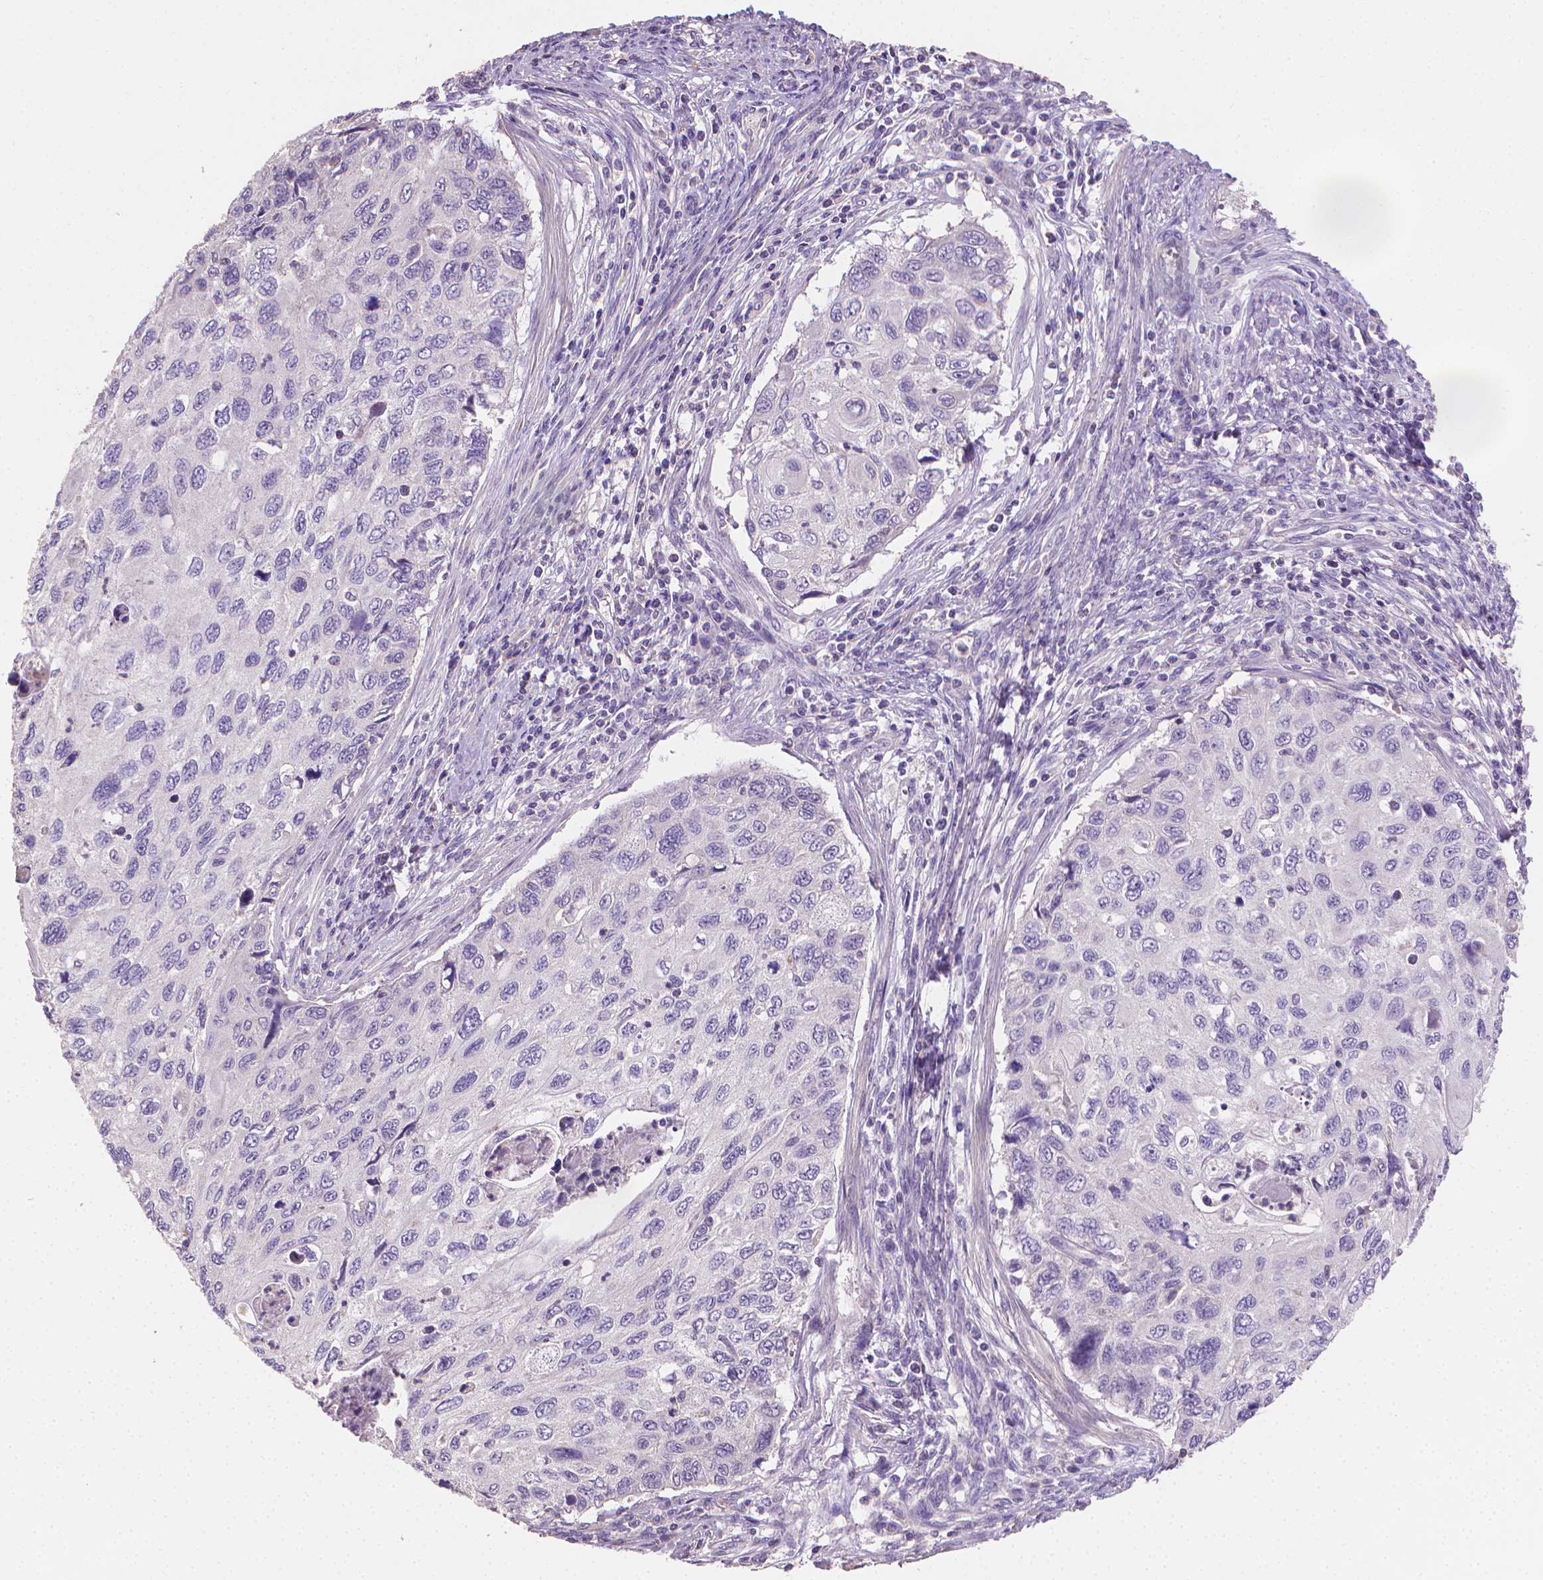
{"staining": {"intensity": "negative", "quantity": "none", "location": "none"}, "tissue": "cervical cancer", "cell_type": "Tumor cells", "image_type": "cancer", "snomed": [{"axis": "morphology", "description": "Squamous cell carcinoma, NOS"}, {"axis": "topography", "description": "Cervix"}], "caption": "Tumor cells show no significant protein staining in cervical cancer (squamous cell carcinoma).", "gene": "CATIP", "patient": {"sex": "female", "age": 70}}